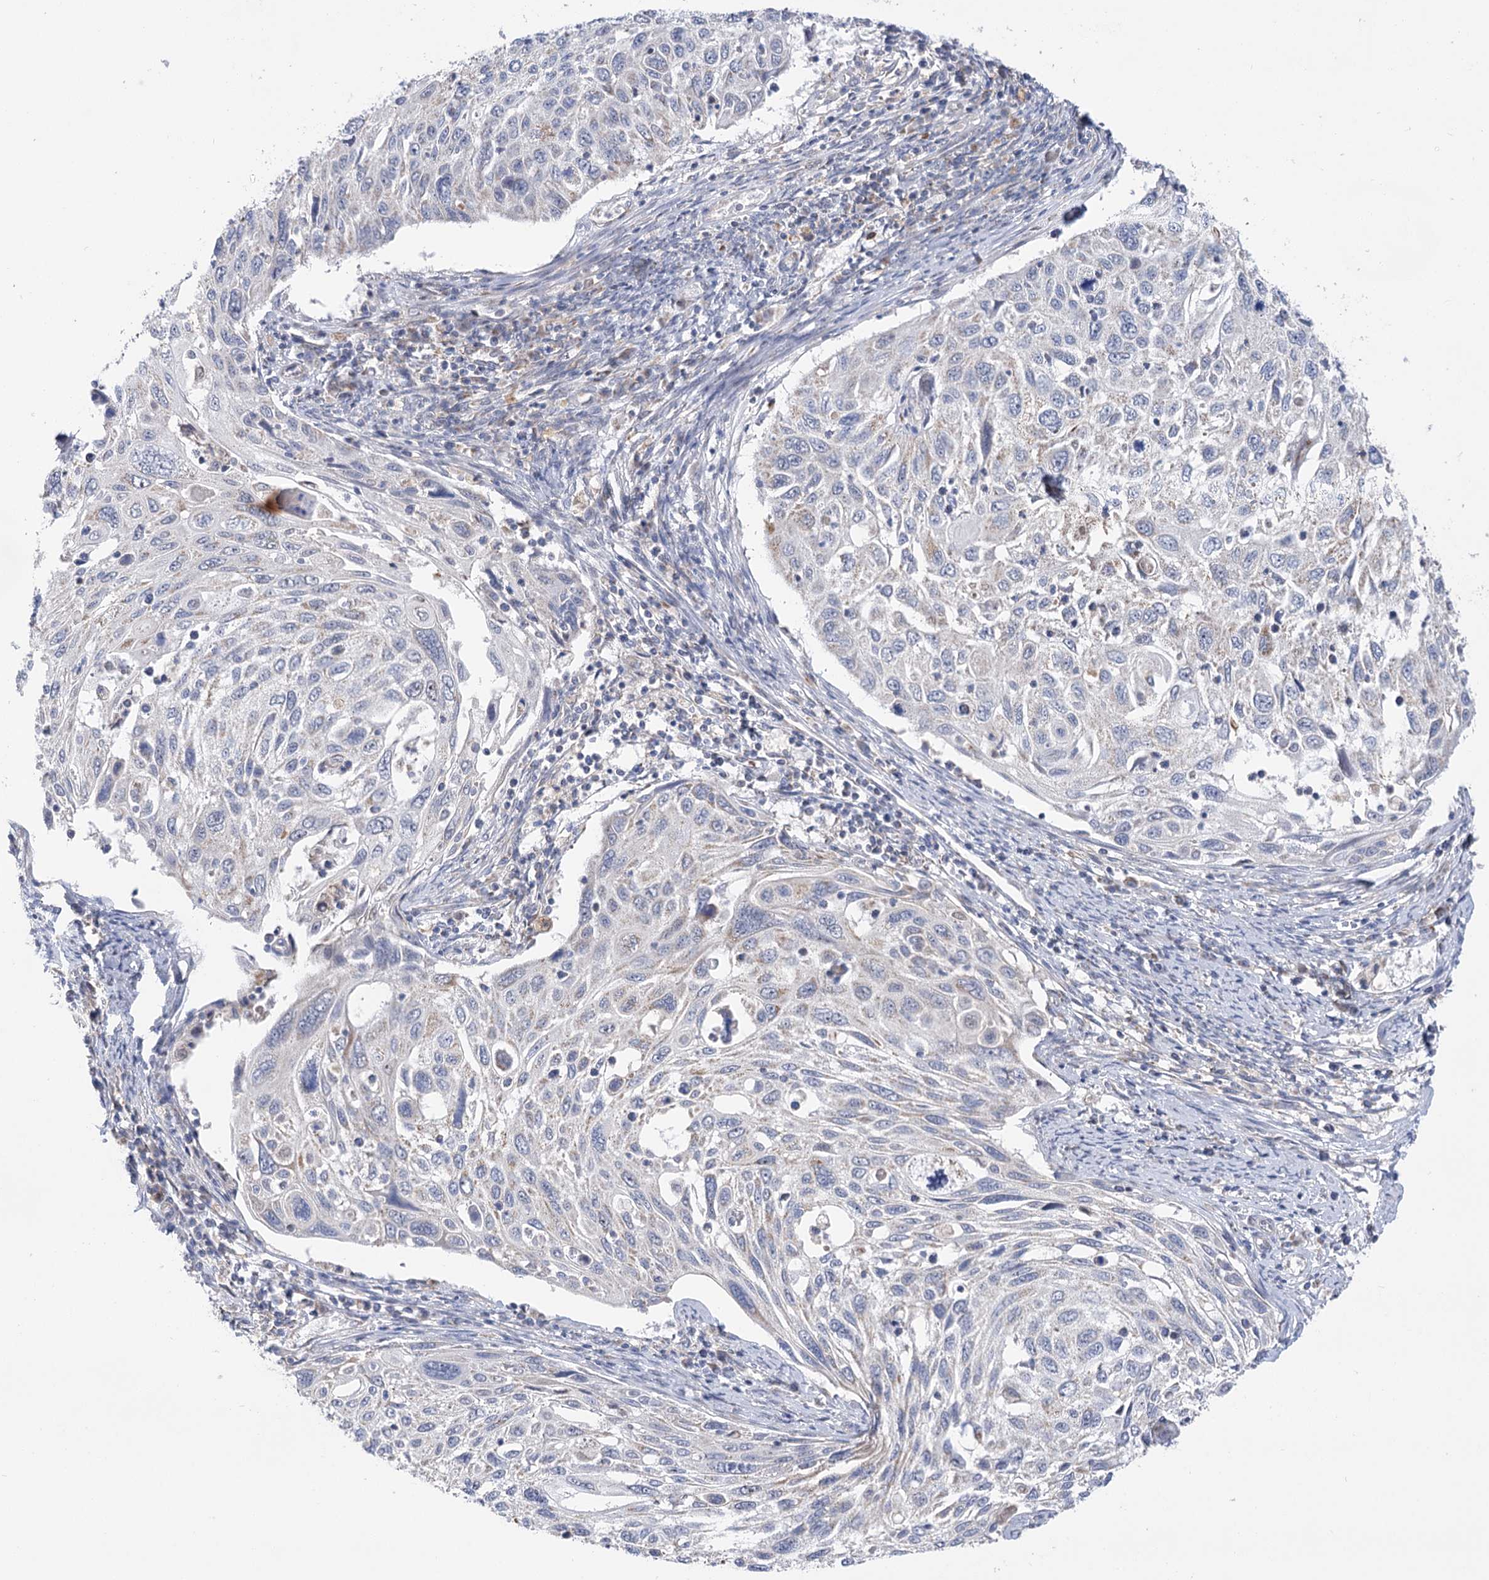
{"staining": {"intensity": "negative", "quantity": "none", "location": "none"}, "tissue": "cervical cancer", "cell_type": "Tumor cells", "image_type": "cancer", "snomed": [{"axis": "morphology", "description": "Squamous cell carcinoma, NOS"}, {"axis": "topography", "description": "Cervix"}], "caption": "The immunohistochemistry (IHC) photomicrograph has no significant expression in tumor cells of cervical squamous cell carcinoma tissue. (DAB (3,3'-diaminobenzidine) IHC with hematoxylin counter stain).", "gene": "ECHDC3", "patient": {"sex": "female", "age": 70}}